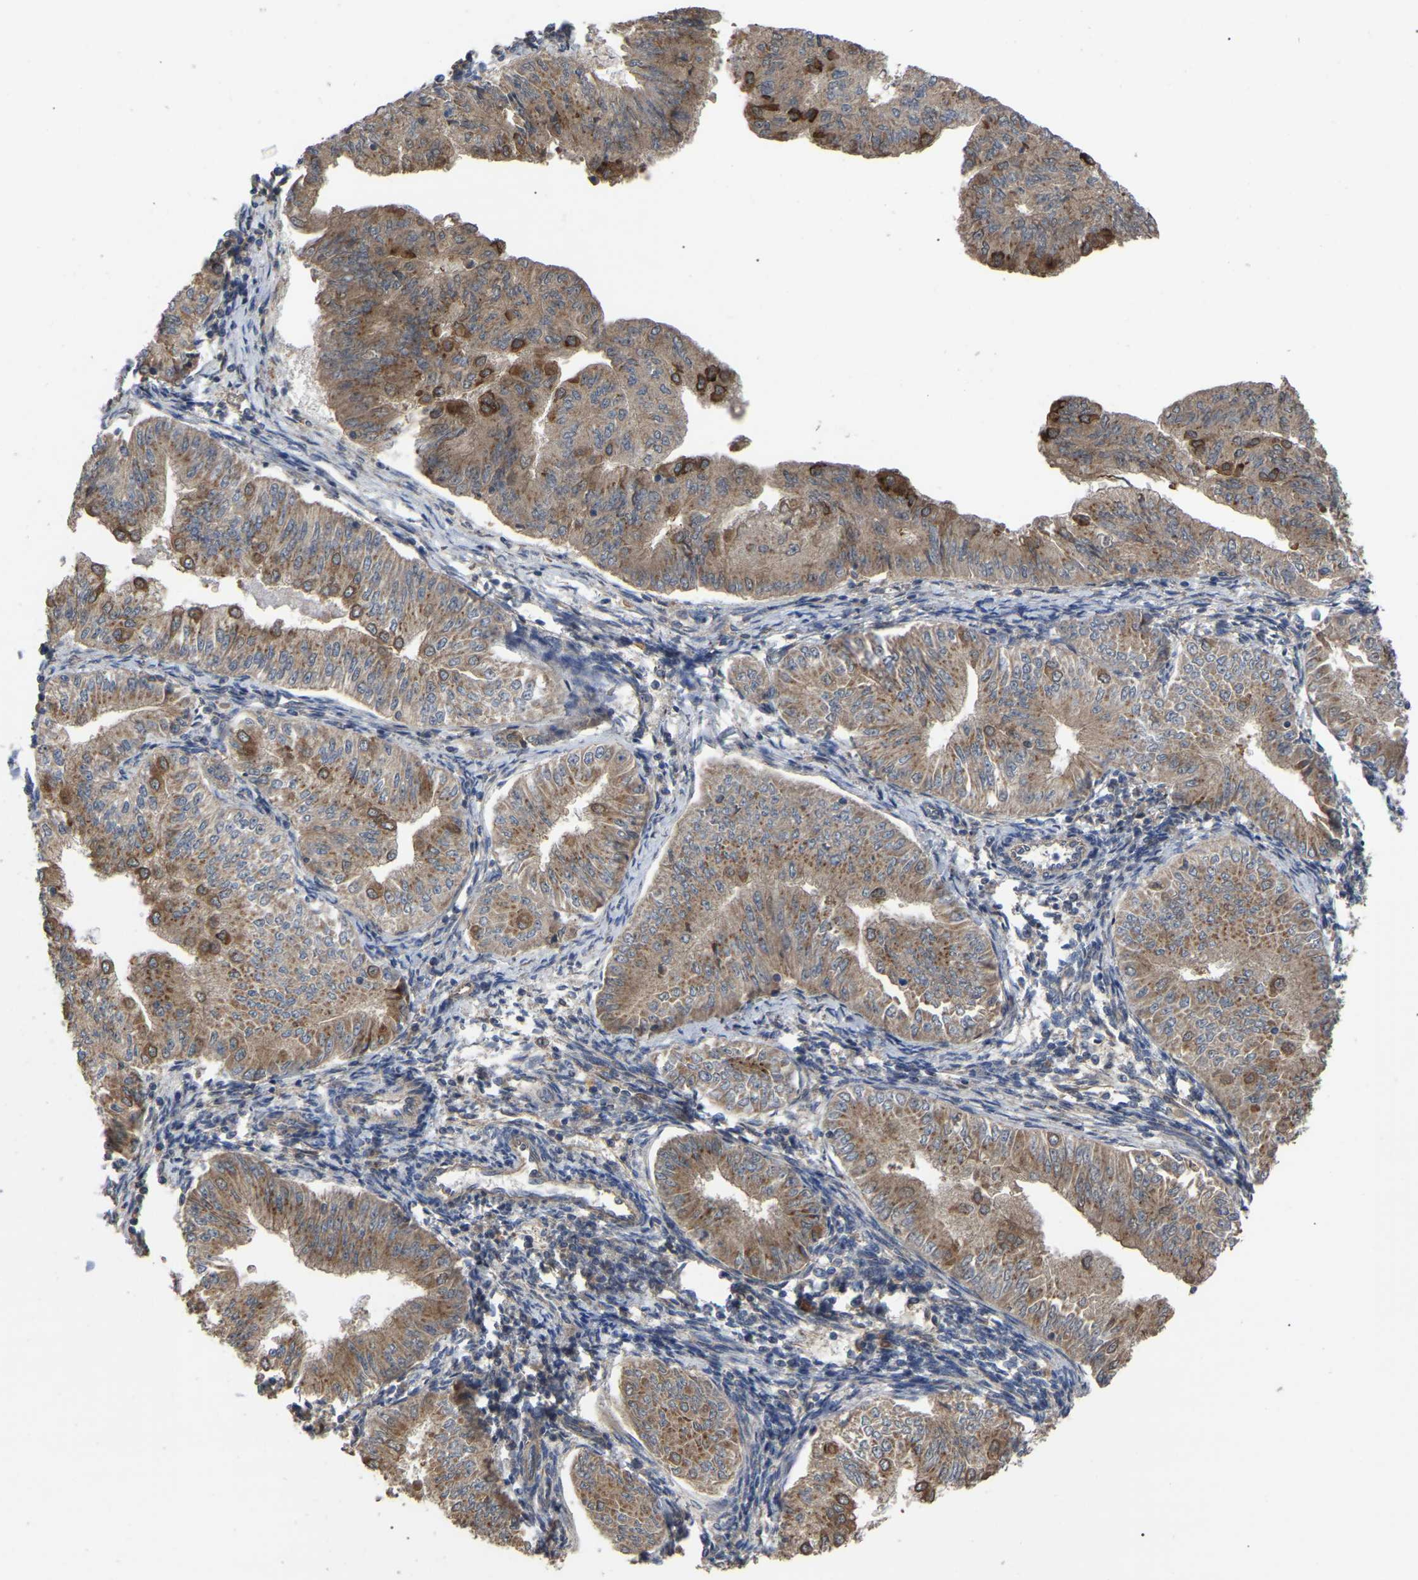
{"staining": {"intensity": "moderate", "quantity": ">75%", "location": "cytoplasmic/membranous"}, "tissue": "endometrial cancer", "cell_type": "Tumor cells", "image_type": "cancer", "snomed": [{"axis": "morphology", "description": "Normal tissue, NOS"}, {"axis": "morphology", "description": "Adenocarcinoma, NOS"}, {"axis": "topography", "description": "Endometrium"}], "caption": "Moderate cytoplasmic/membranous positivity for a protein is seen in approximately >75% of tumor cells of endometrial cancer (adenocarcinoma) using IHC.", "gene": "GCC1", "patient": {"sex": "female", "age": 53}}